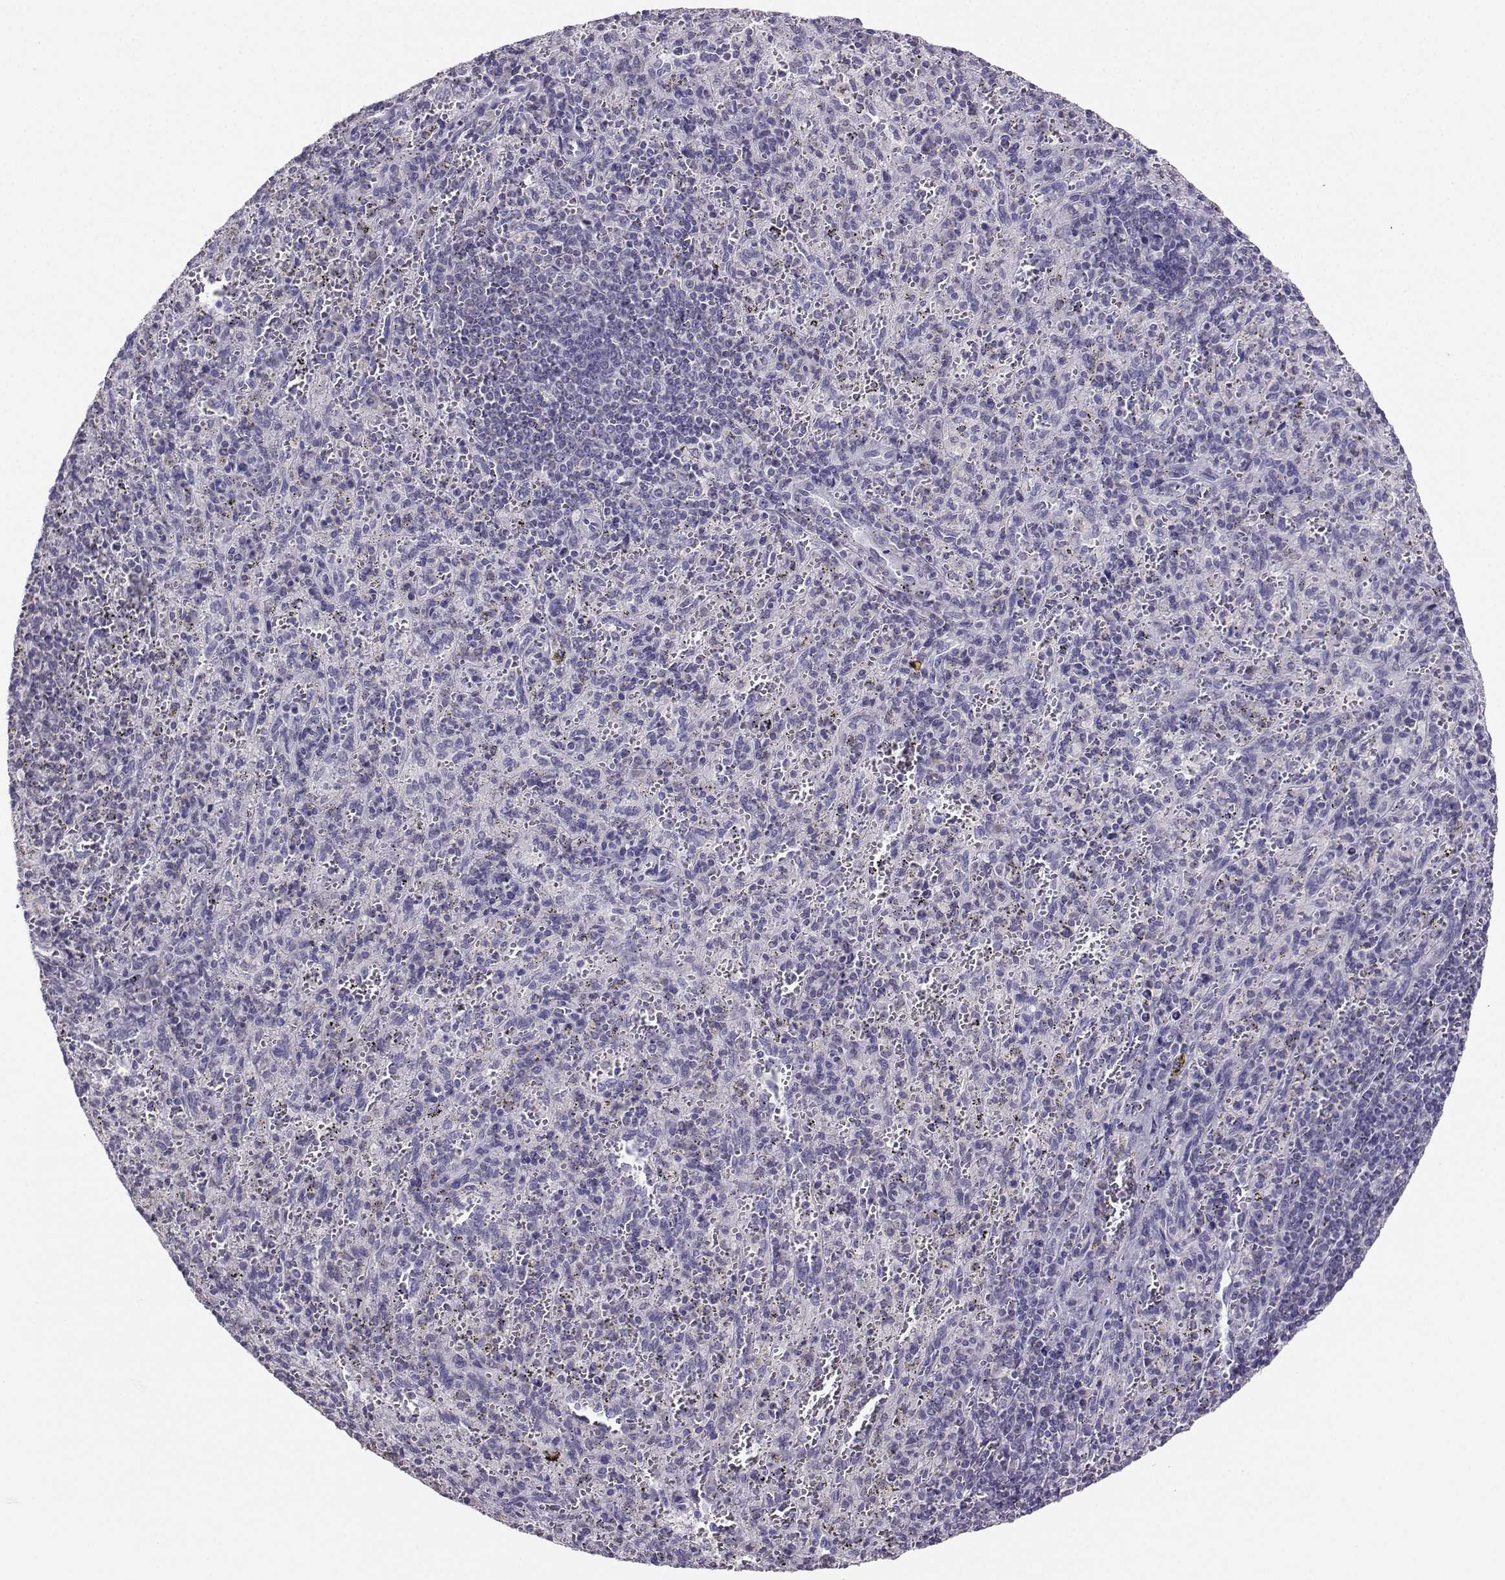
{"staining": {"intensity": "negative", "quantity": "none", "location": "none"}, "tissue": "spleen", "cell_type": "Cells in red pulp", "image_type": "normal", "snomed": [{"axis": "morphology", "description": "Normal tissue, NOS"}, {"axis": "topography", "description": "Spleen"}], "caption": "DAB (3,3'-diaminobenzidine) immunohistochemical staining of unremarkable human spleen displays no significant expression in cells in red pulp.", "gene": "AVP", "patient": {"sex": "male", "age": 57}}